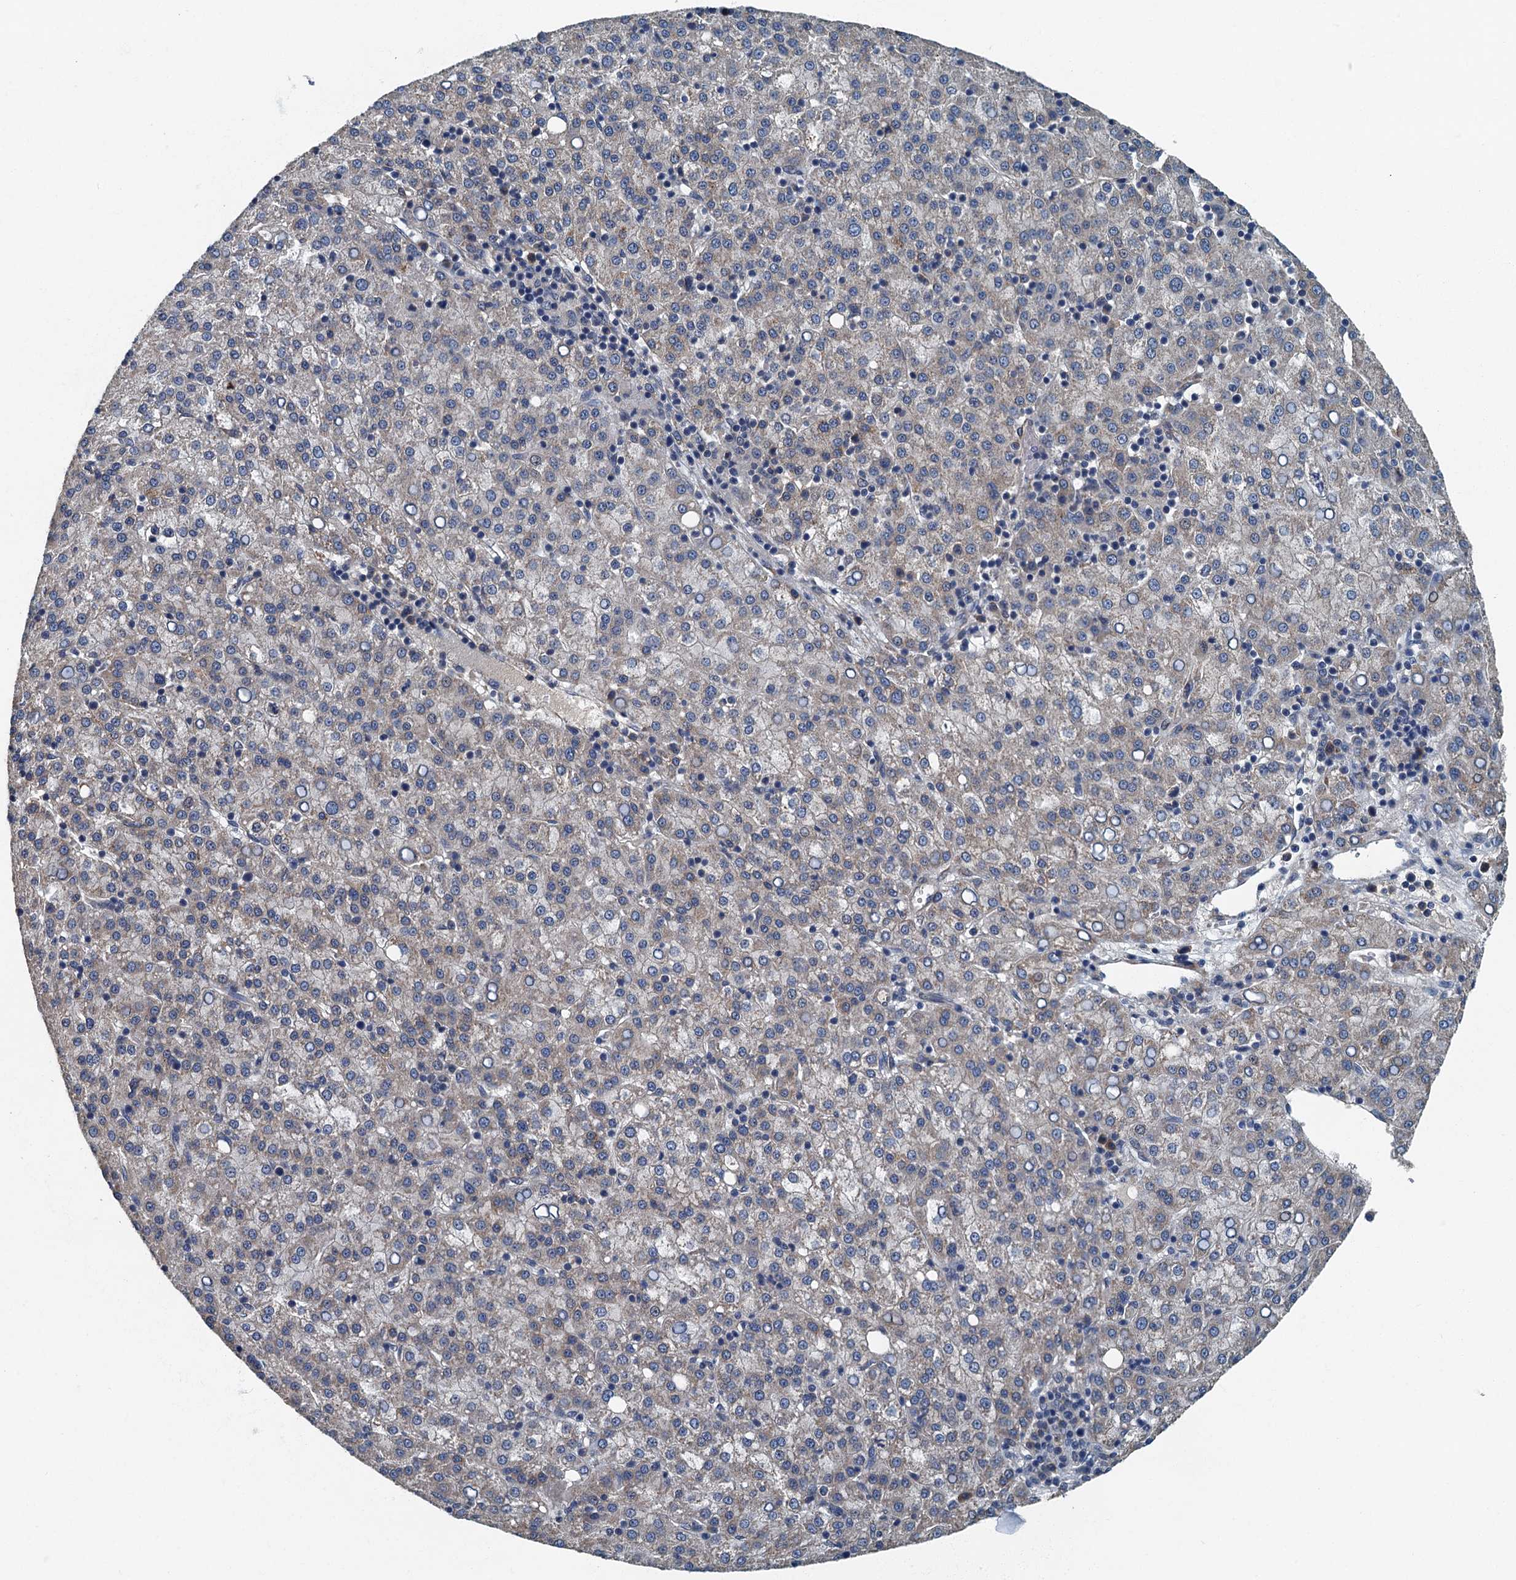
{"staining": {"intensity": "weak", "quantity": "25%-75%", "location": "cytoplasmic/membranous"}, "tissue": "liver cancer", "cell_type": "Tumor cells", "image_type": "cancer", "snomed": [{"axis": "morphology", "description": "Carcinoma, Hepatocellular, NOS"}, {"axis": "topography", "description": "Liver"}], "caption": "Liver cancer tissue displays weak cytoplasmic/membranous staining in about 25%-75% of tumor cells, visualized by immunohistochemistry. The staining was performed using DAB to visualize the protein expression in brown, while the nuclei were stained in blue with hematoxylin (Magnification: 20x).", "gene": "DDX49", "patient": {"sex": "female", "age": 58}}